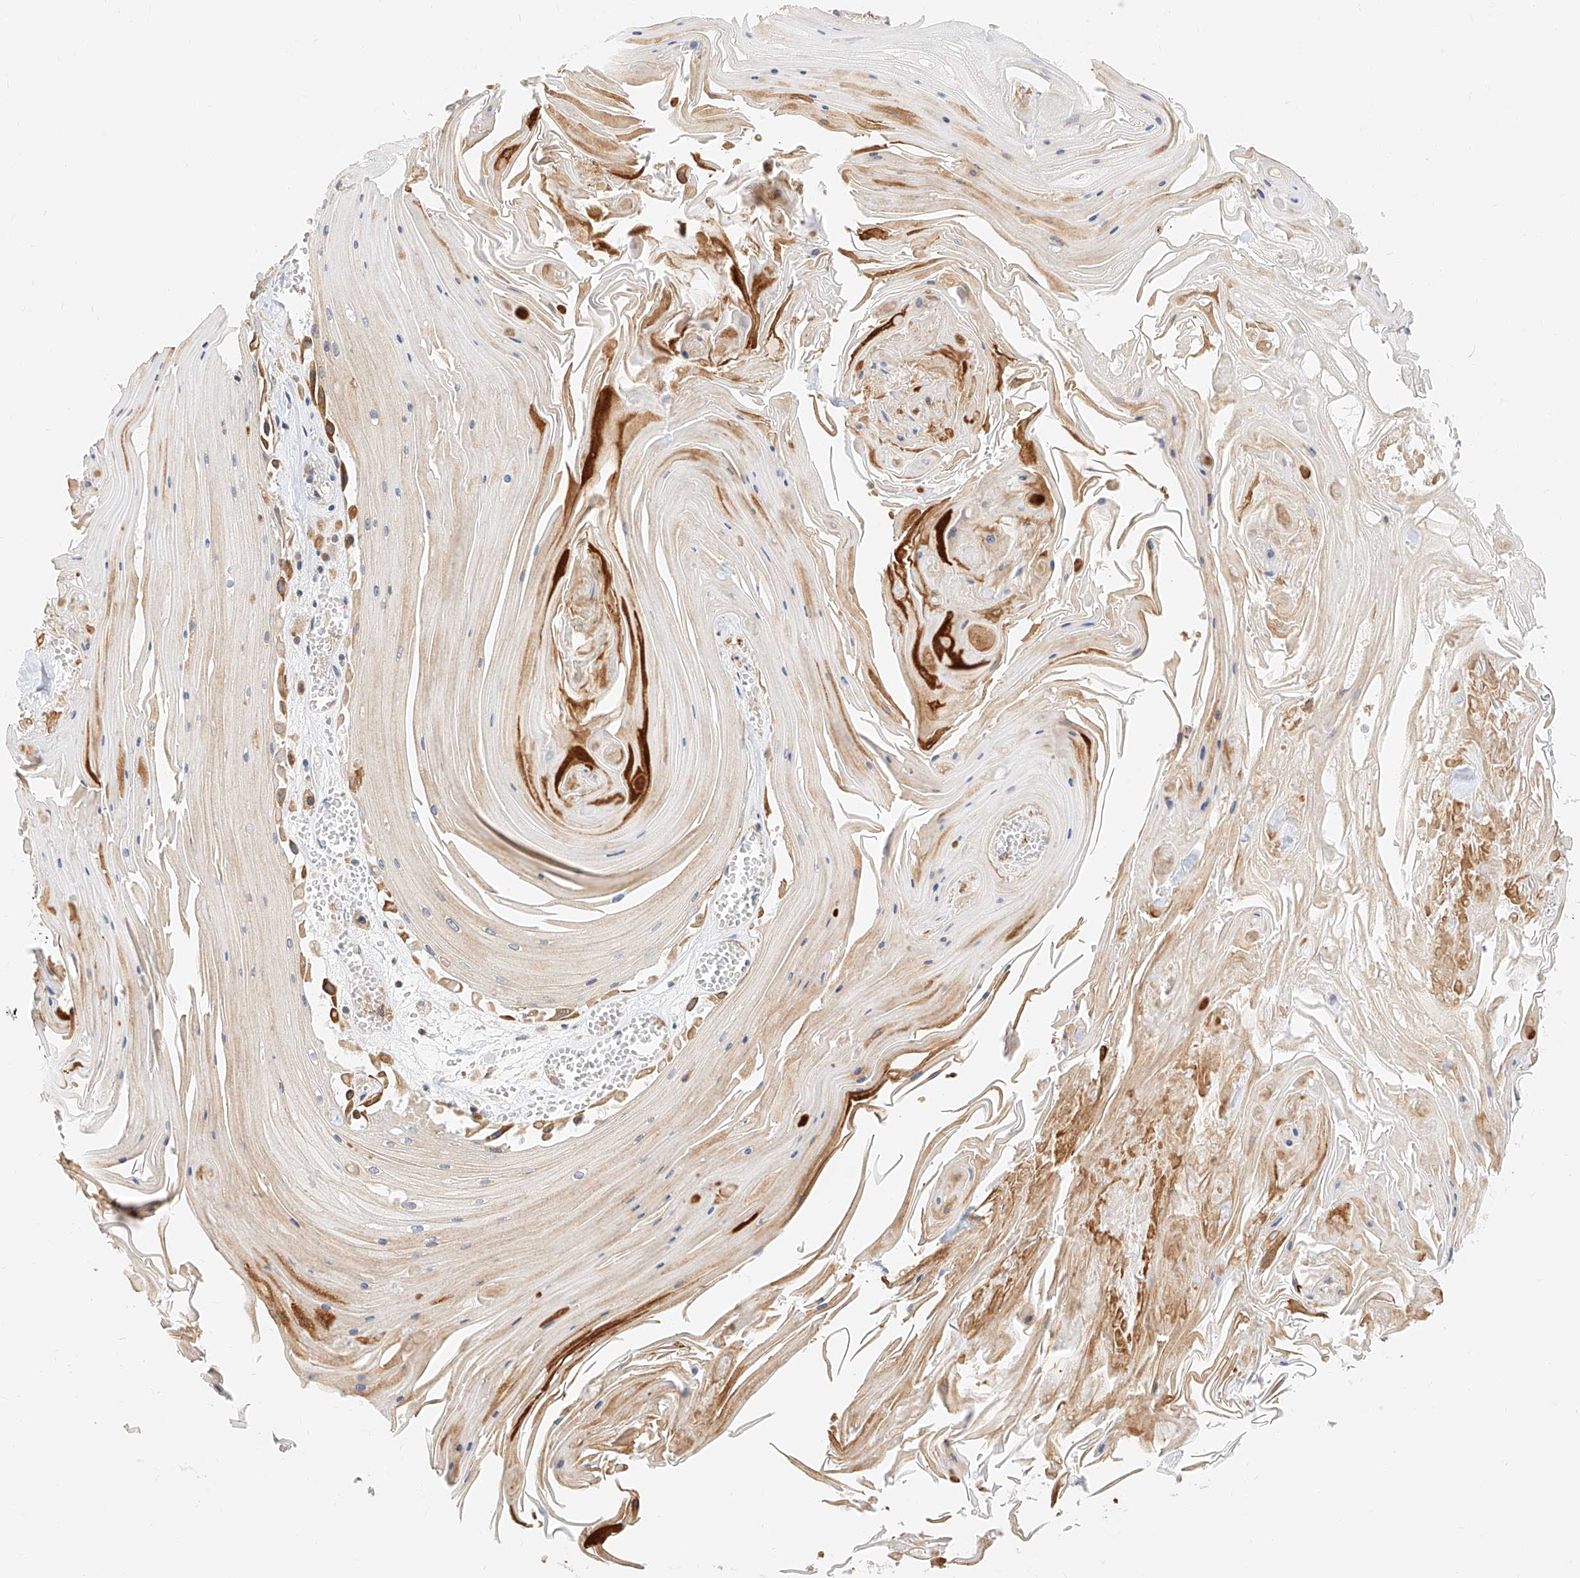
{"staining": {"intensity": "negative", "quantity": "none", "location": "none"}, "tissue": "skin cancer", "cell_type": "Tumor cells", "image_type": "cancer", "snomed": [{"axis": "morphology", "description": "Squamous cell carcinoma, NOS"}, {"axis": "topography", "description": "Skin"}], "caption": "Tumor cells show no significant expression in skin cancer (squamous cell carcinoma).", "gene": "DHRS7", "patient": {"sex": "male", "age": 74}}